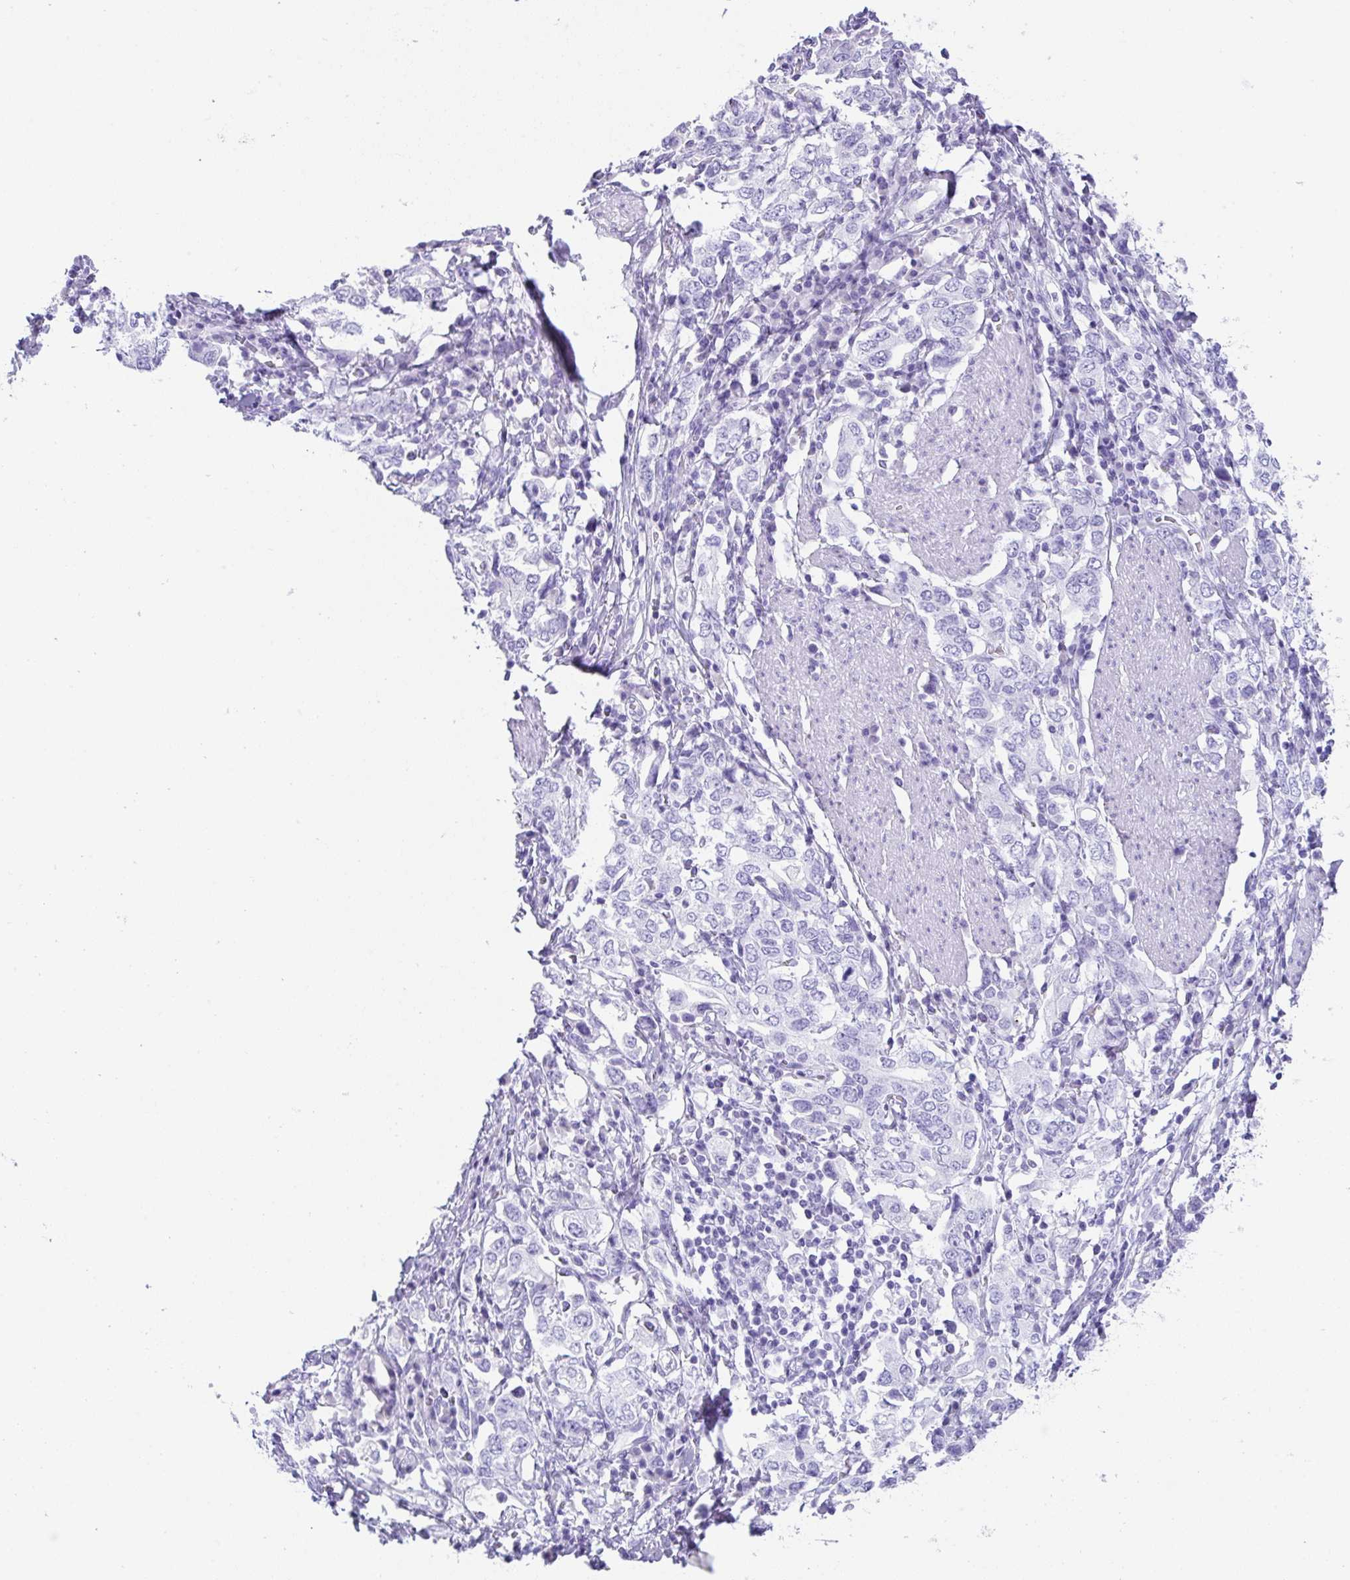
{"staining": {"intensity": "negative", "quantity": "none", "location": "none"}, "tissue": "stomach cancer", "cell_type": "Tumor cells", "image_type": "cancer", "snomed": [{"axis": "morphology", "description": "Adenocarcinoma, NOS"}, {"axis": "topography", "description": "Stomach, upper"}, {"axis": "topography", "description": "Stomach"}], "caption": "This histopathology image is of stomach cancer stained with IHC to label a protein in brown with the nuclei are counter-stained blue. There is no positivity in tumor cells.", "gene": "CPA1", "patient": {"sex": "male", "age": 62}}